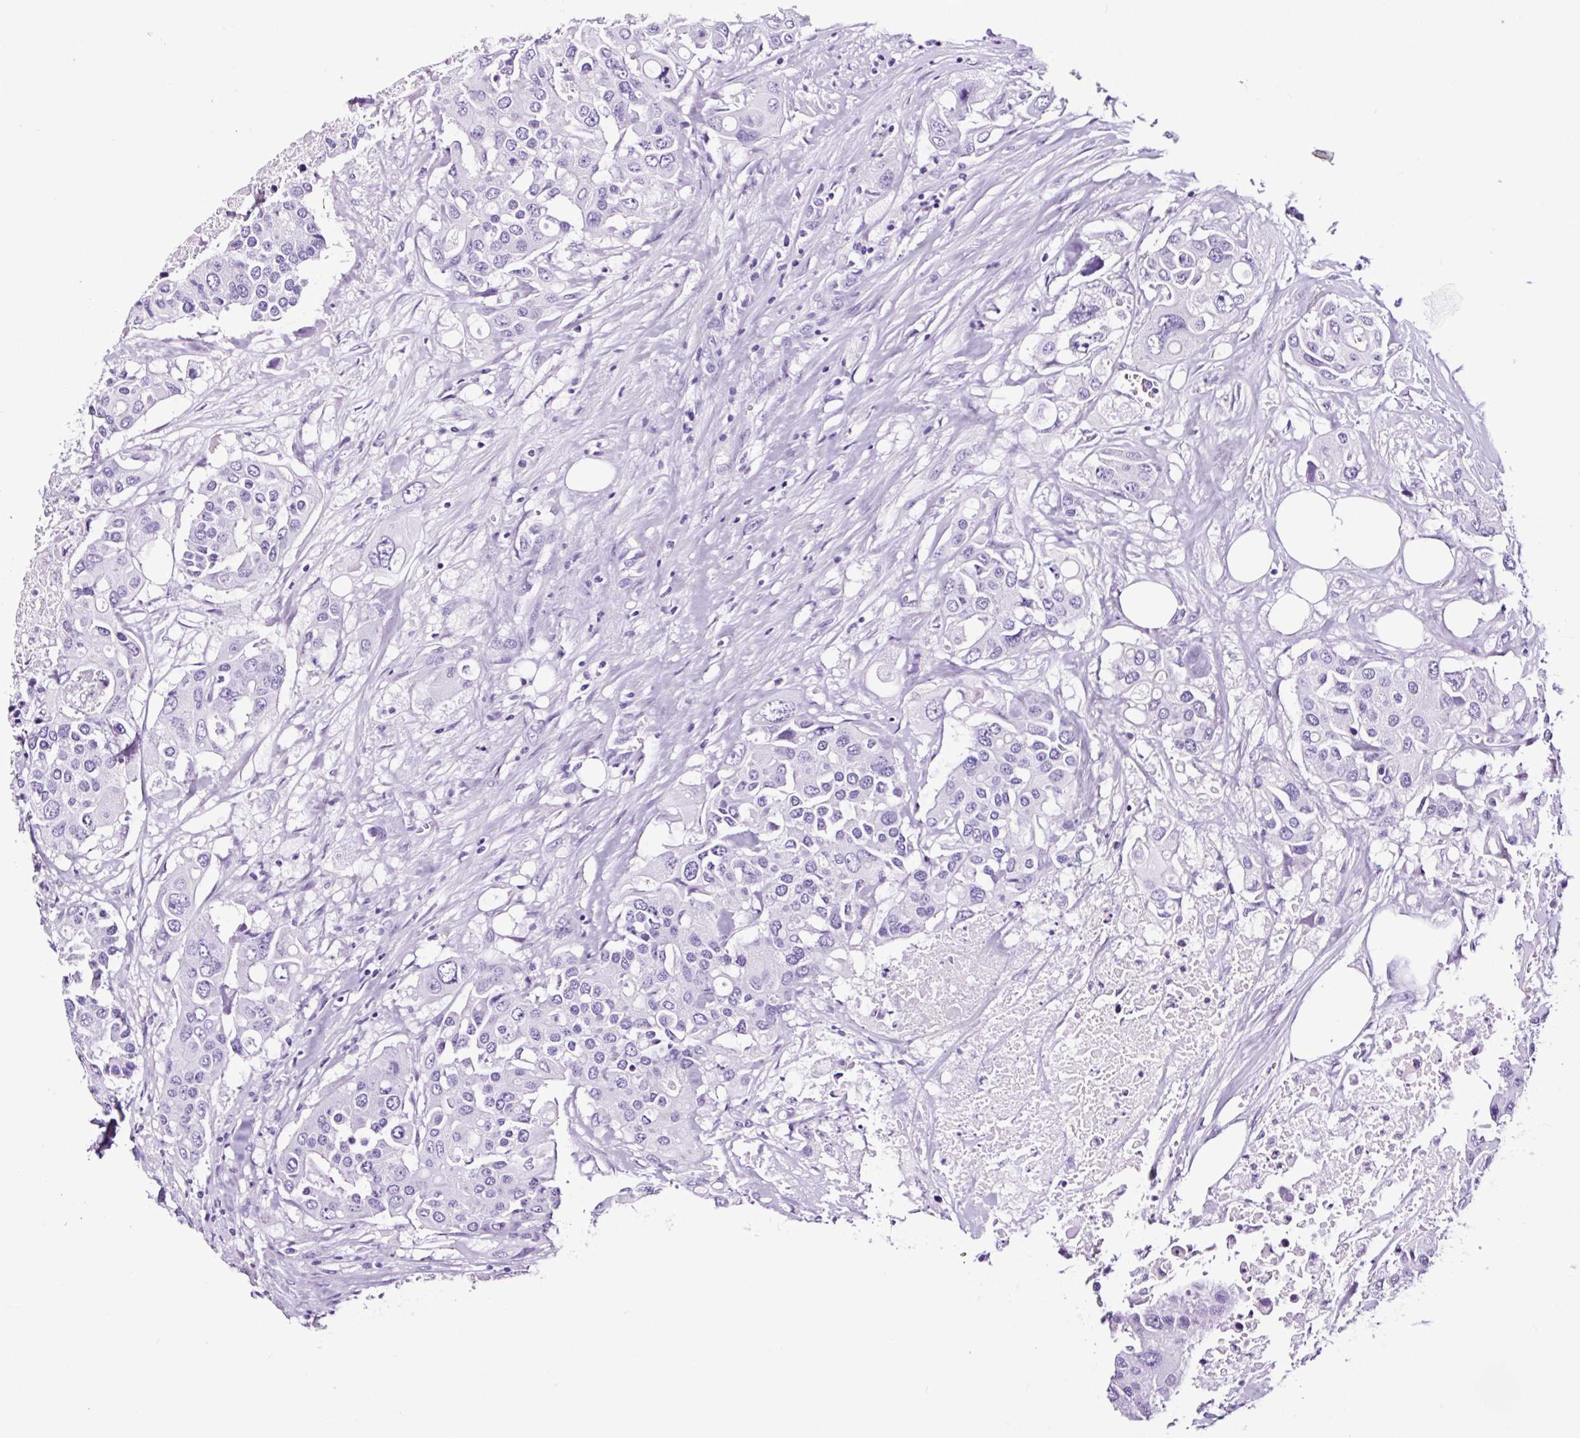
{"staining": {"intensity": "negative", "quantity": "none", "location": "none"}, "tissue": "colorectal cancer", "cell_type": "Tumor cells", "image_type": "cancer", "snomed": [{"axis": "morphology", "description": "Adenocarcinoma, NOS"}, {"axis": "topography", "description": "Colon"}], "caption": "Colorectal cancer was stained to show a protein in brown. There is no significant staining in tumor cells. (DAB (3,3'-diaminobenzidine) immunohistochemistry with hematoxylin counter stain).", "gene": "FBXL7", "patient": {"sex": "male", "age": 77}}